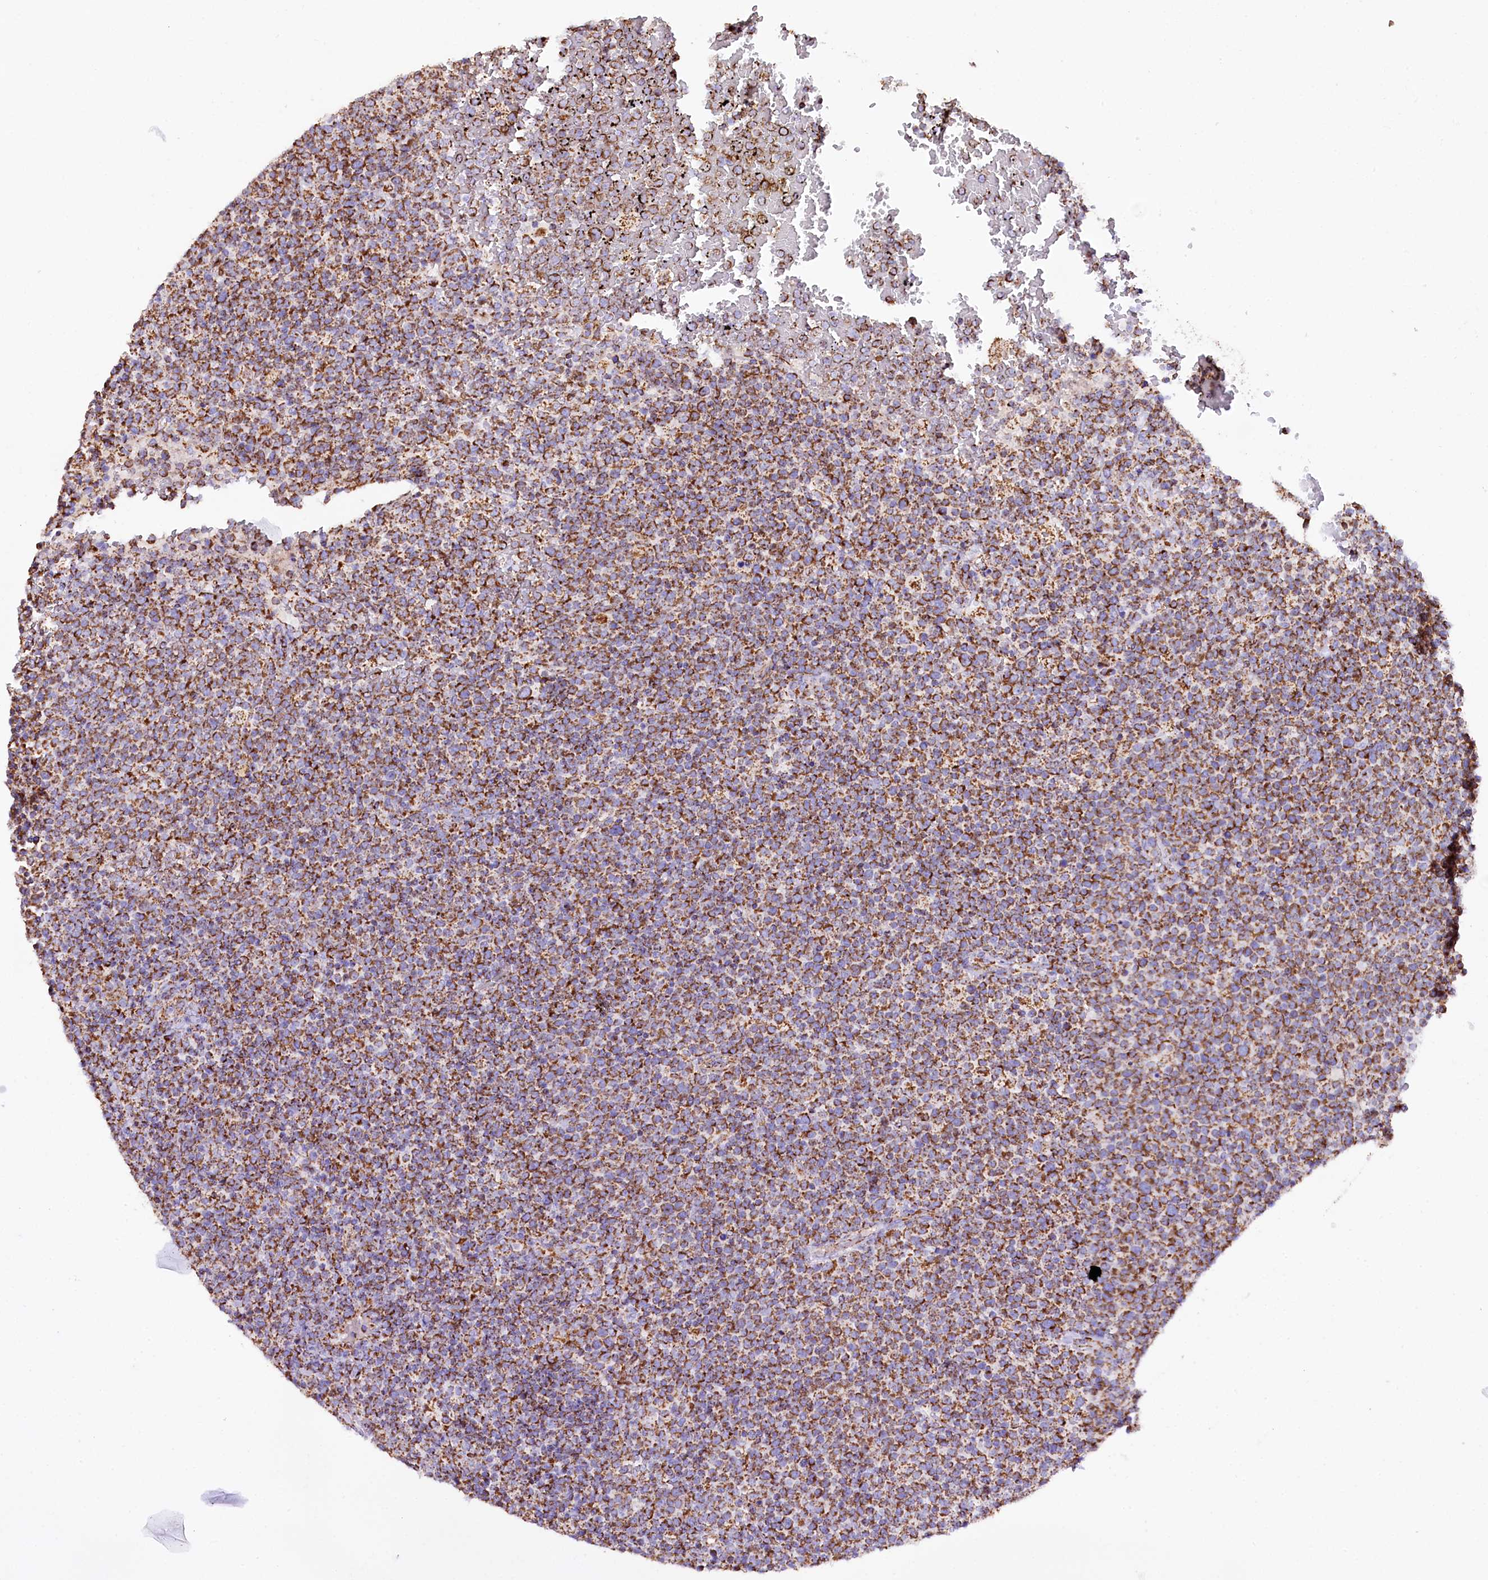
{"staining": {"intensity": "moderate", "quantity": ">75%", "location": "cytoplasmic/membranous"}, "tissue": "lymphoma", "cell_type": "Tumor cells", "image_type": "cancer", "snomed": [{"axis": "morphology", "description": "Malignant lymphoma, non-Hodgkin's type, High grade"}, {"axis": "topography", "description": "Lymph node"}], "caption": "A brown stain highlights moderate cytoplasmic/membranous positivity of a protein in lymphoma tumor cells. The protein is shown in brown color, while the nuclei are stained blue.", "gene": "APLP2", "patient": {"sex": "male", "age": 61}}